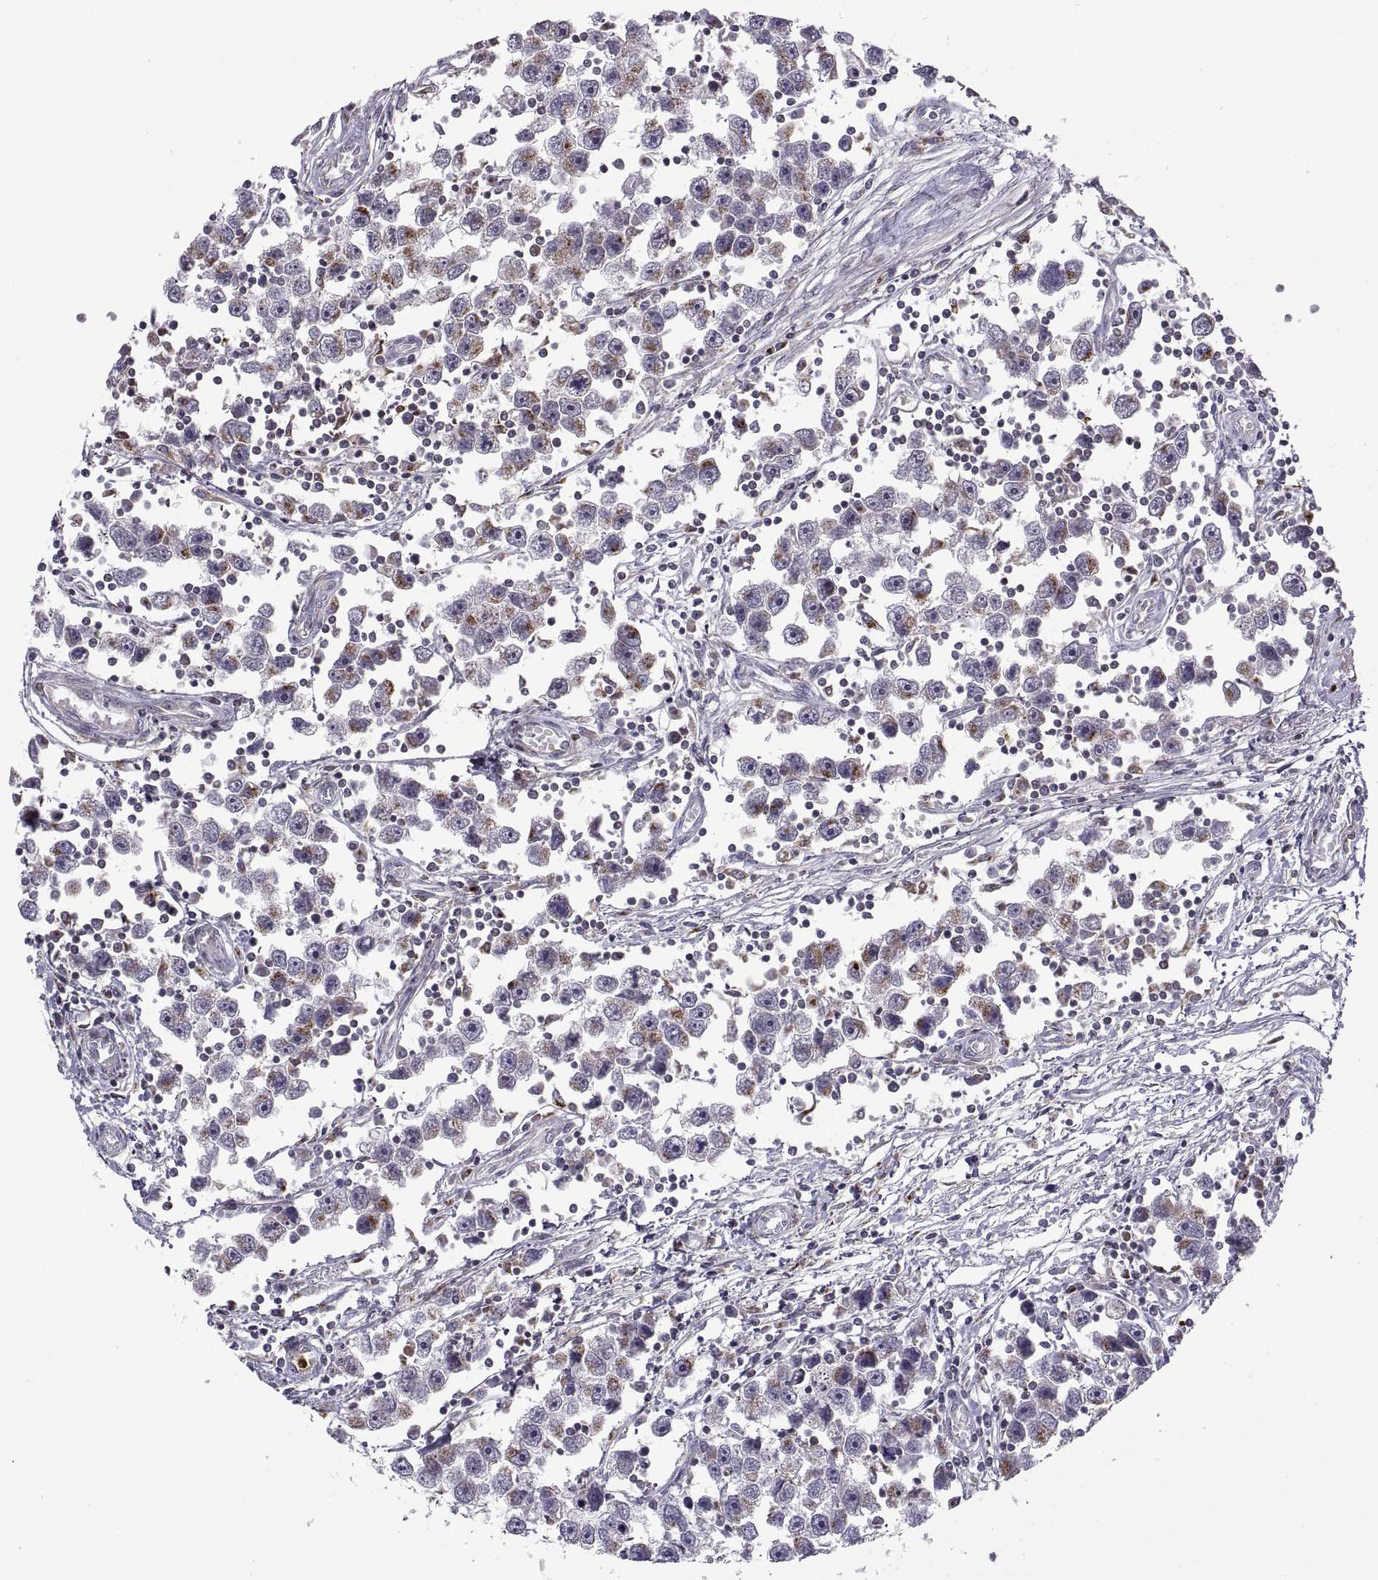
{"staining": {"intensity": "moderate", "quantity": "25%-75%", "location": "cytoplasmic/membranous"}, "tissue": "testis cancer", "cell_type": "Tumor cells", "image_type": "cancer", "snomed": [{"axis": "morphology", "description": "Seminoma, NOS"}, {"axis": "topography", "description": "Testis"}], "caption": "The micrograph reveals a brown stain indicating the presence of a protein in the cytoplasmic/membranous of tumor cells in testis seminoma.", "gene": "ACAP1", "patient": {"sex": "male", "age": 30}}